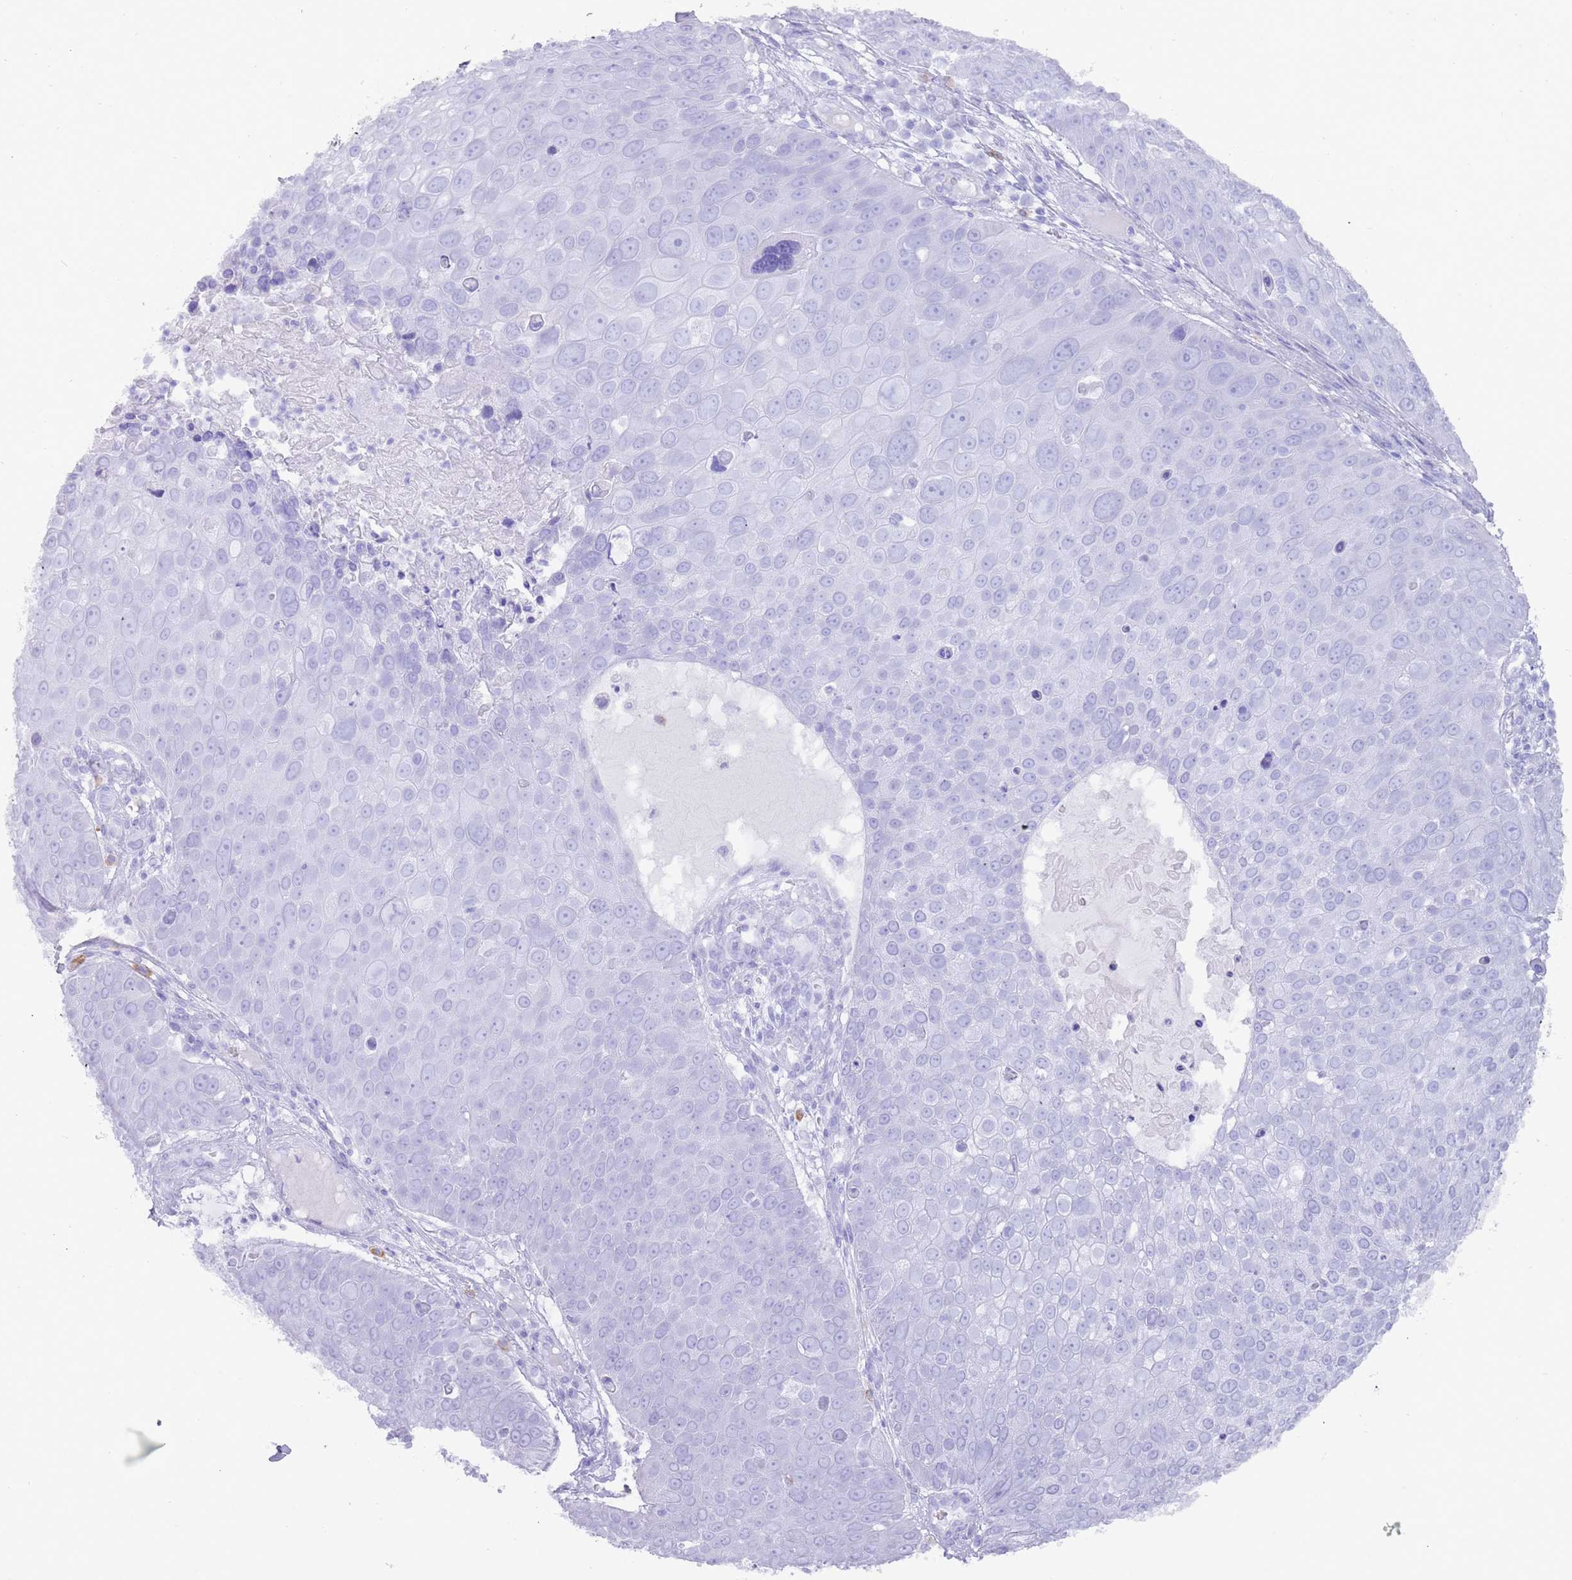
{"staining": {"intensity": "negative", "quantity": "none", "location": "none"}, "tissue": "skin cancer", "cell_type": "Tumor cells", "image_type": "cancer", "snomed": [{"axis": "morphology", "description": "Squamous cell carcinoma, NOS"}, {"axis": "topography", "description": "Skin"}], "caption": "Skin squamous cell carcinoma was stained to show a protein in brown. There is no significant positivity in tumor cells. (DAB immunohistochemistry with hematoxylin counter stain).", "gene": "MYADML2", "patient": {"sex": "male", "age": 71}}